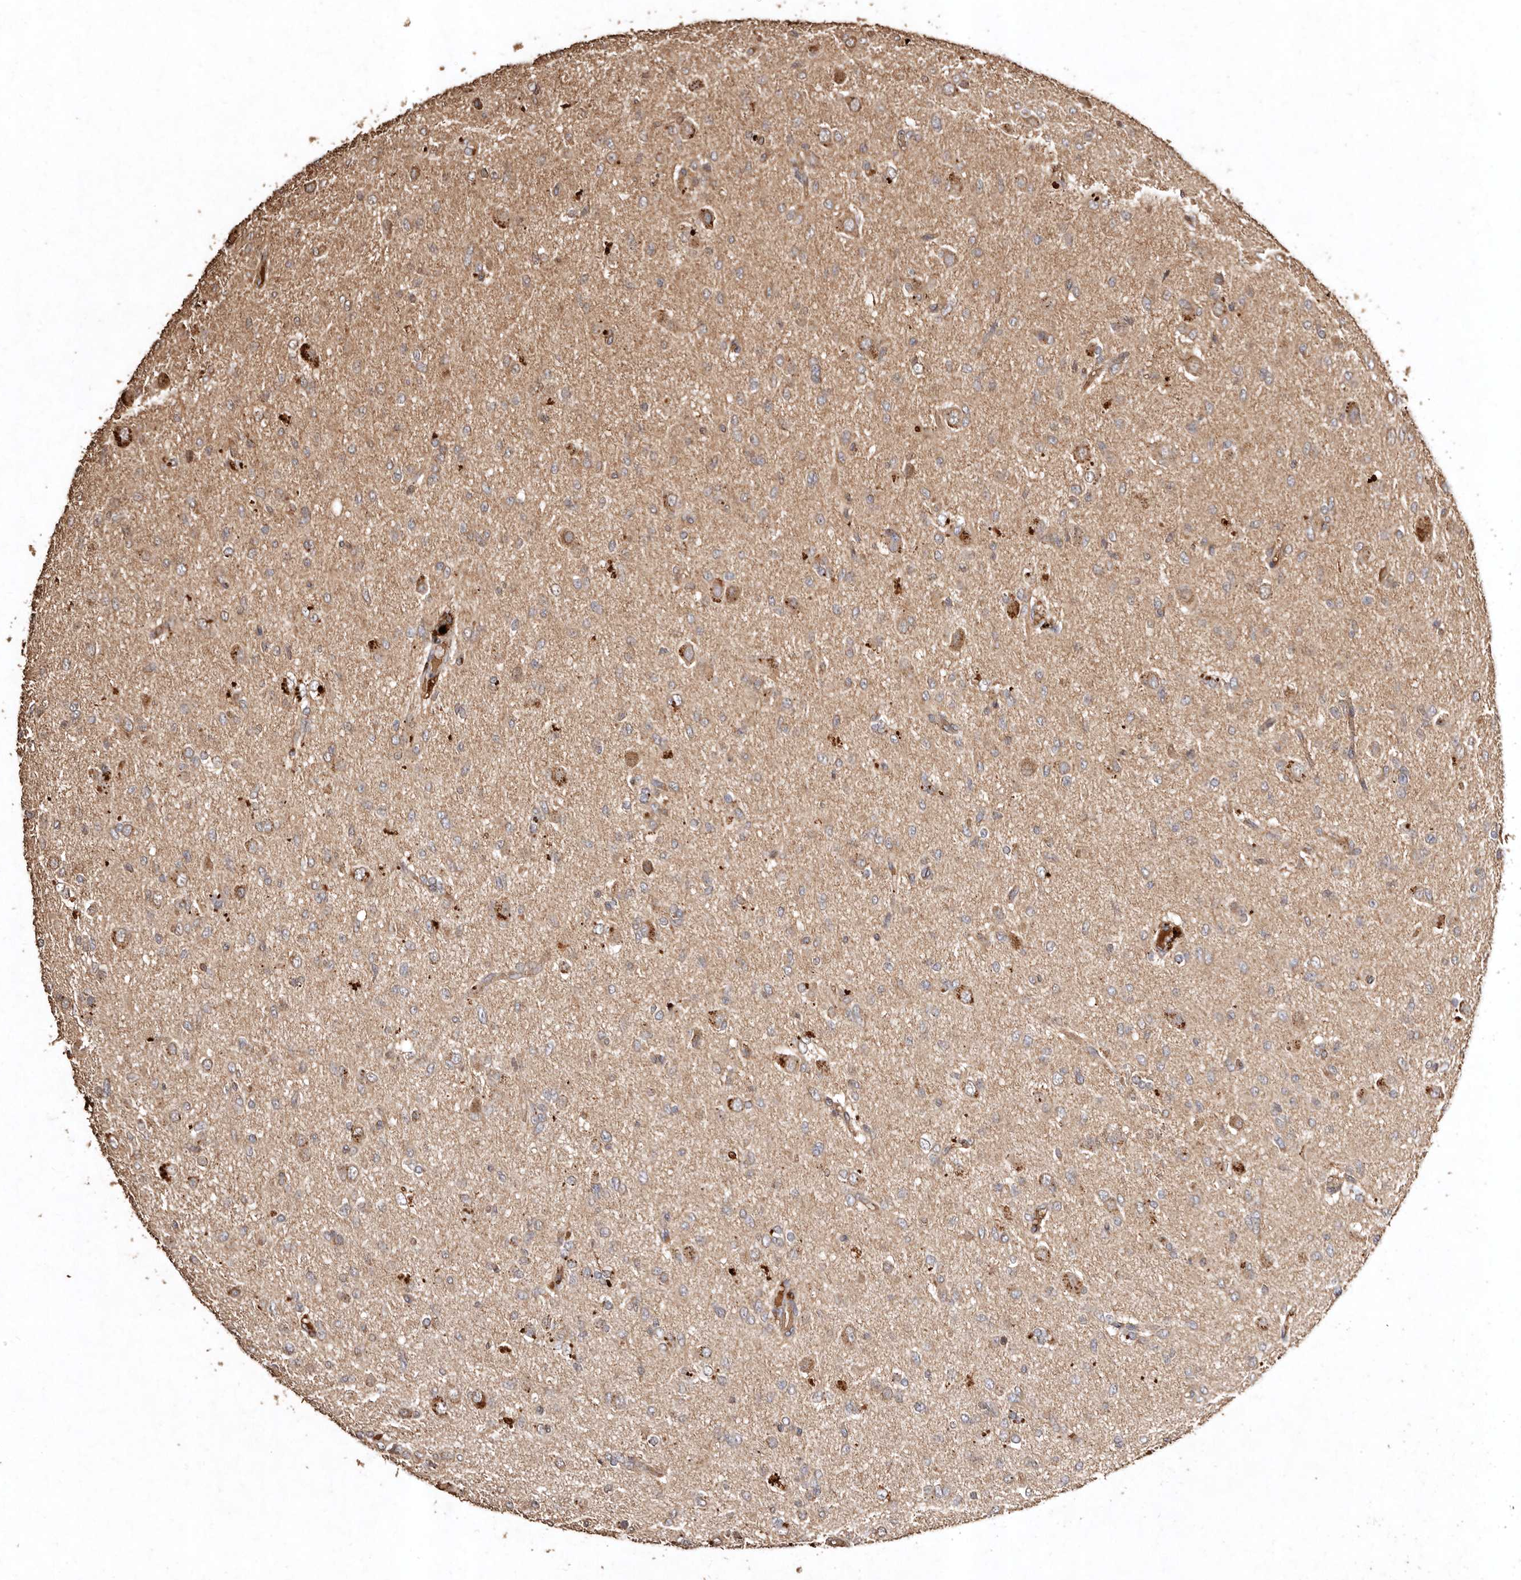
{"staining": {"intensity": "weak", "quantity": "25%-75%", "location": "cytoplasmic/membranous"}, "tissue": "glioma", "cell_type": "Tumor cells", "image_type": "cancer", "snomed": [{"axis": "morphology", "description": "Glioma, malignant, High grade"}, {"axis": "topography", "description": "Brain"}], "caption": "Protein staining of glioma tissue reveals weak cytoplasmic/membranous positivity in approximately 25%-75% of tumor cells.", "gene": "FARS2", "patient": {"sex": "female", "age": 59}}